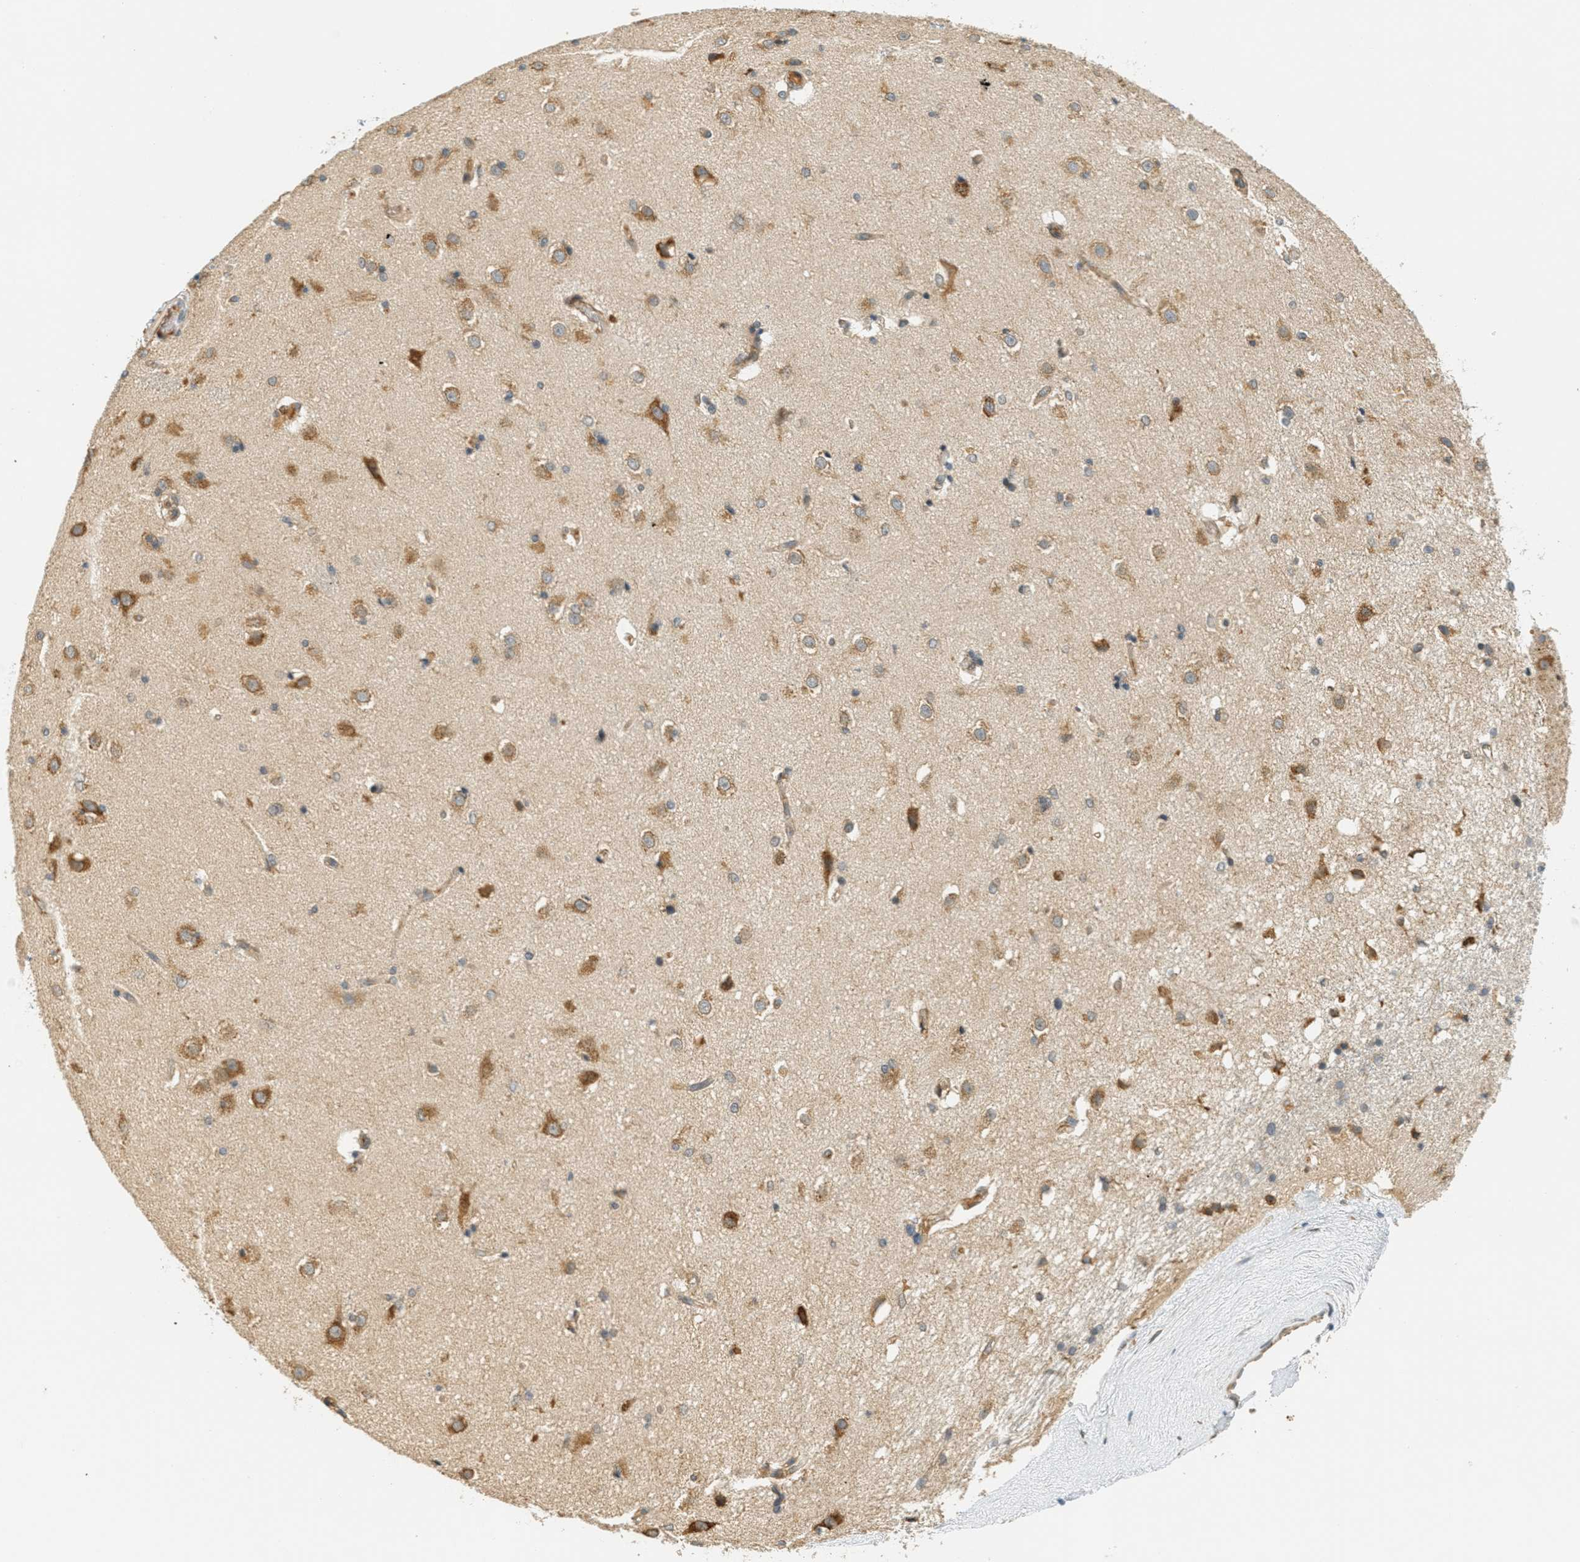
{"staining": {"intensity": "moderate", "quantity": "25%-75%", "location": "cytoplasmic/membranous"}, "tissue": "caudate", "cell_type": "Glial cells", "image_type": "normal", "snomed": [{"axis": "morphology", "description": "Normal tissue, NOS"}, {"axis": "topography", "description": "Lateral ventricle wall"}], "caption": "Immunohistochemistry (IHC) micrograph of normal human caudate stained for a protein (brown), which demonstrates medium levels of moderate cytoplasmic/membranous positivity in about 25%-75% of glial cells.", "gene": "PDK1", "patient": {"sex": "female", "age": 19}}